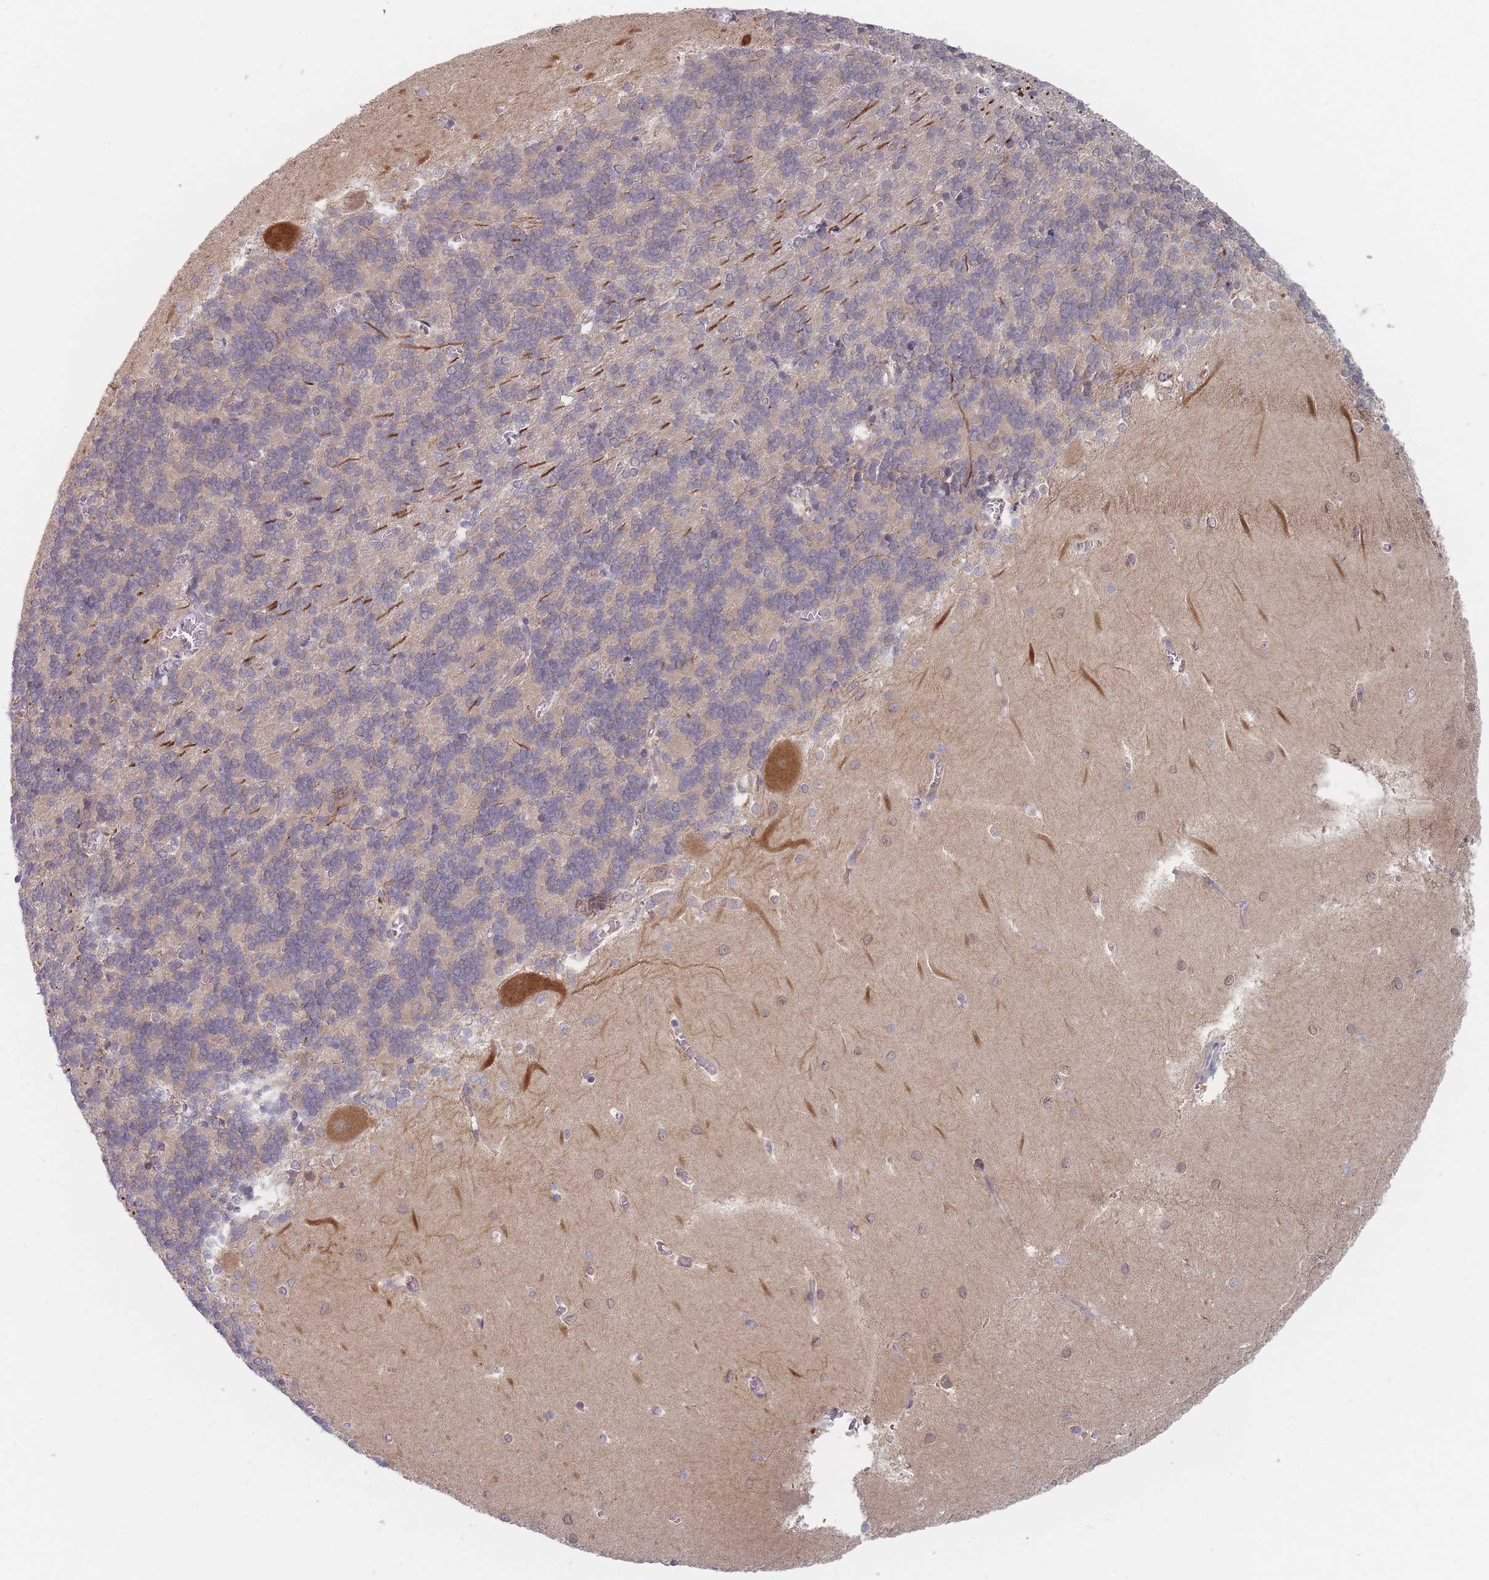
{"staining": {"intensity": "weak", "quantity": "25%-75%", "location": "cytoplasmic/membranous"}, "tissue": "cerebellum", "cell_type": "Cells in granular layer", "image_type": "normal", "snomed": [{"axis": "morphology", "description": "Normal tissue, NOS"}, {"axis": "topography", "description": "Cerebellum"}], "caption": "Cerebellum stained with DAB (3,3'-diaminobenzidine) IHC exhibits low levels of weak cytoplasmic/membranous positivity in about 25%-75% of cells in granular layer.", "gene": "EFCC1", "patient": {"sex": "male", "age": 37}}